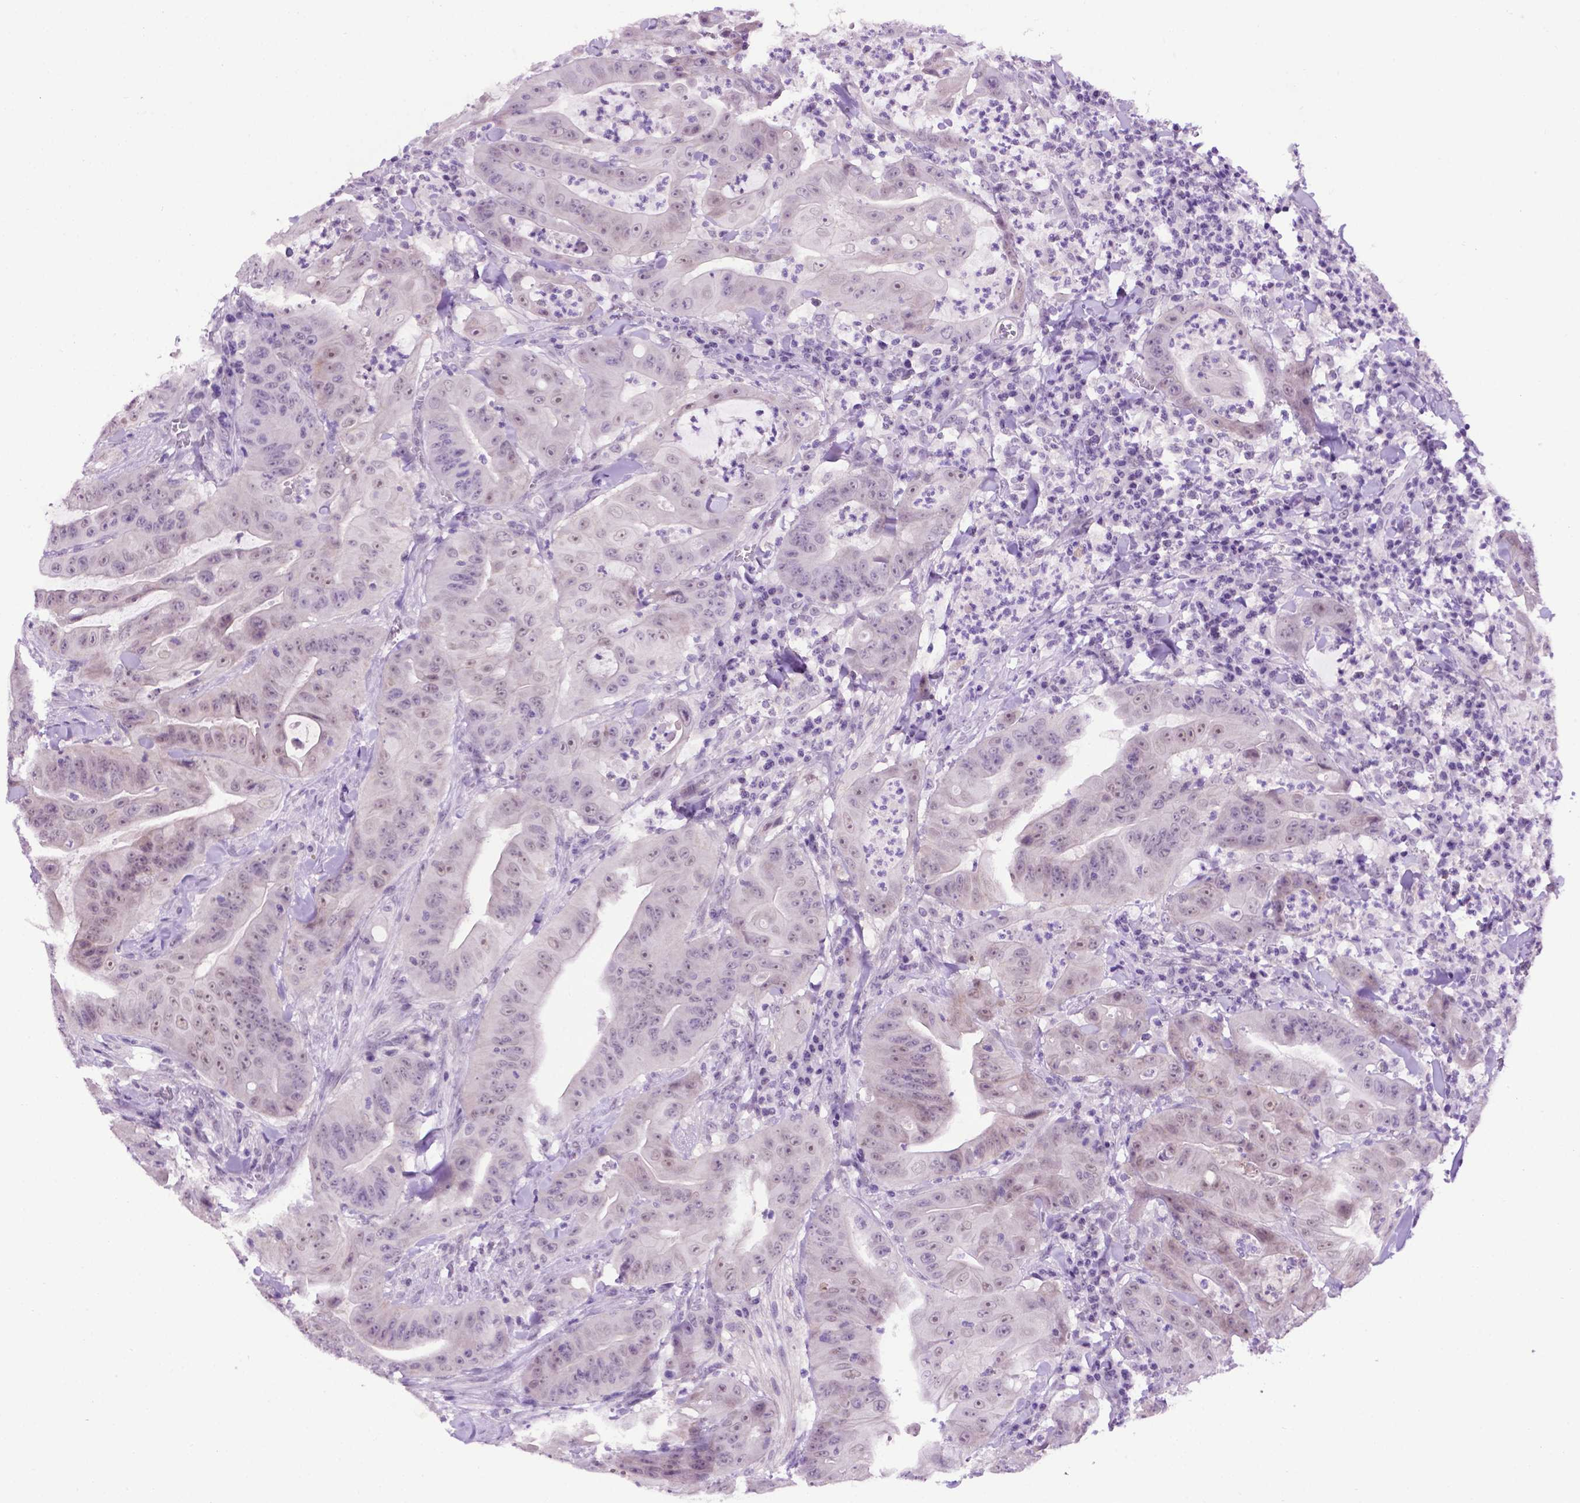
{"staining": {"intensity": "weak", "quantity": "<25%", "location": "nuclear"}, "tissue": "colorectal cancer", "cell_type": "Tumor cells", "image_type": "cancer", "snomed": [{"axis": "morphology", "description": "Adenocarcinoma, NOS"}, {"axis": "topography", "description": "Colon"}], "caption": "Immunohistochemistry (IHC) micrograph of human colorectal adenocarcinoma stained for a protein (brown), which shows no expression in tumor cells. The staining was performed using DAB to visualize the protein expression in brown, while the nuclei were stained in blue with hematoxylin (Magnification: 20x).", "gene": "TACSTD2", "patient": {"sex": "male", "age": 33}}